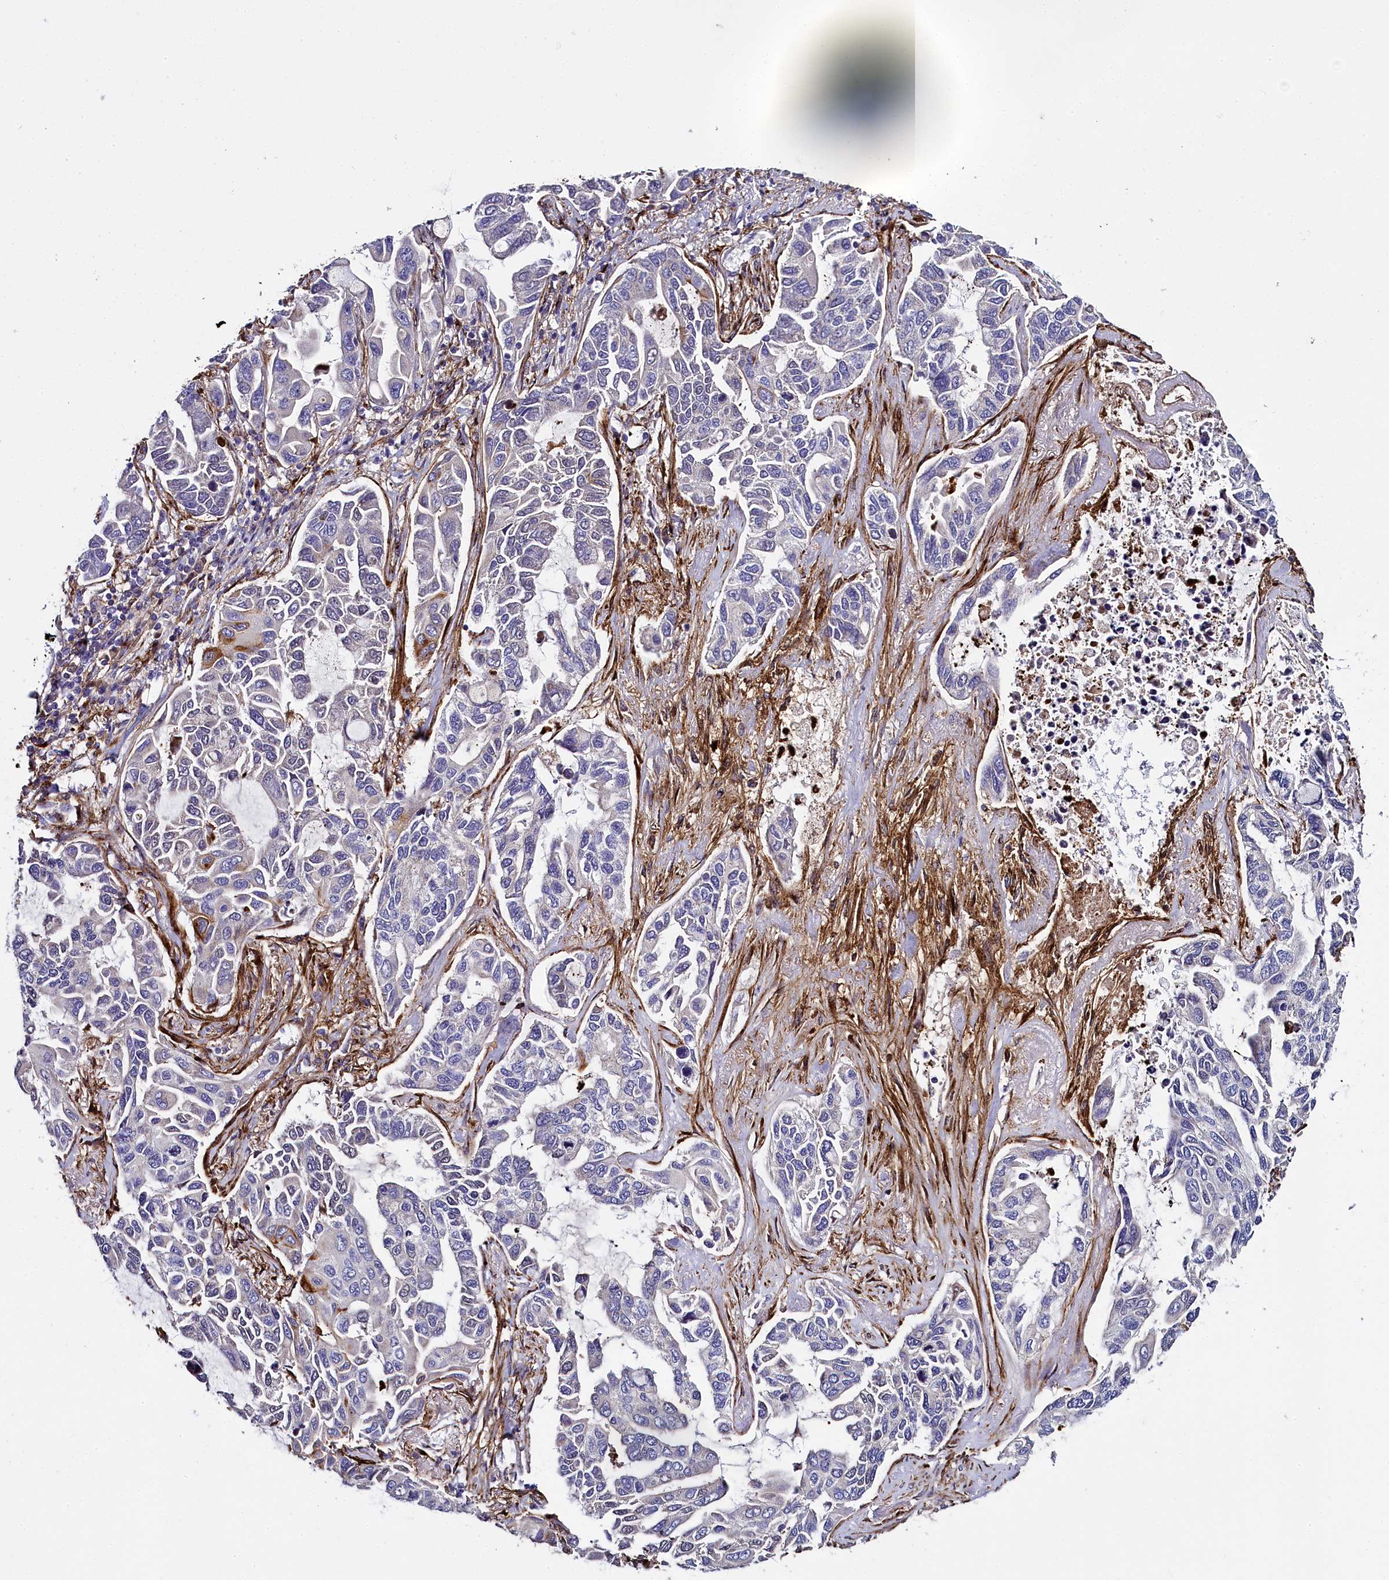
{"staining": {"intensity": "moderate", "quantity": "<25%", "location": "cytoplasmic/membranous"}, "tissue": "lung cancer", "cell_type": "Tumor cells", "image_type": "cancer", "snomed": [{"axis": "morphology", "description": "Adenocarcinoma, NOS"}, {"axis": "topography", "description": "Lung"}], "caption": "Moderate cytoplasmic/membranous positivity is seen in approximately <25% of tumor cells in lung adenocarcinoma. (DAB IHC, brown staining for protein, blue staining for nuclei).", "gene": "MRC2", "patient": {"sex": "male", "age": 64}}